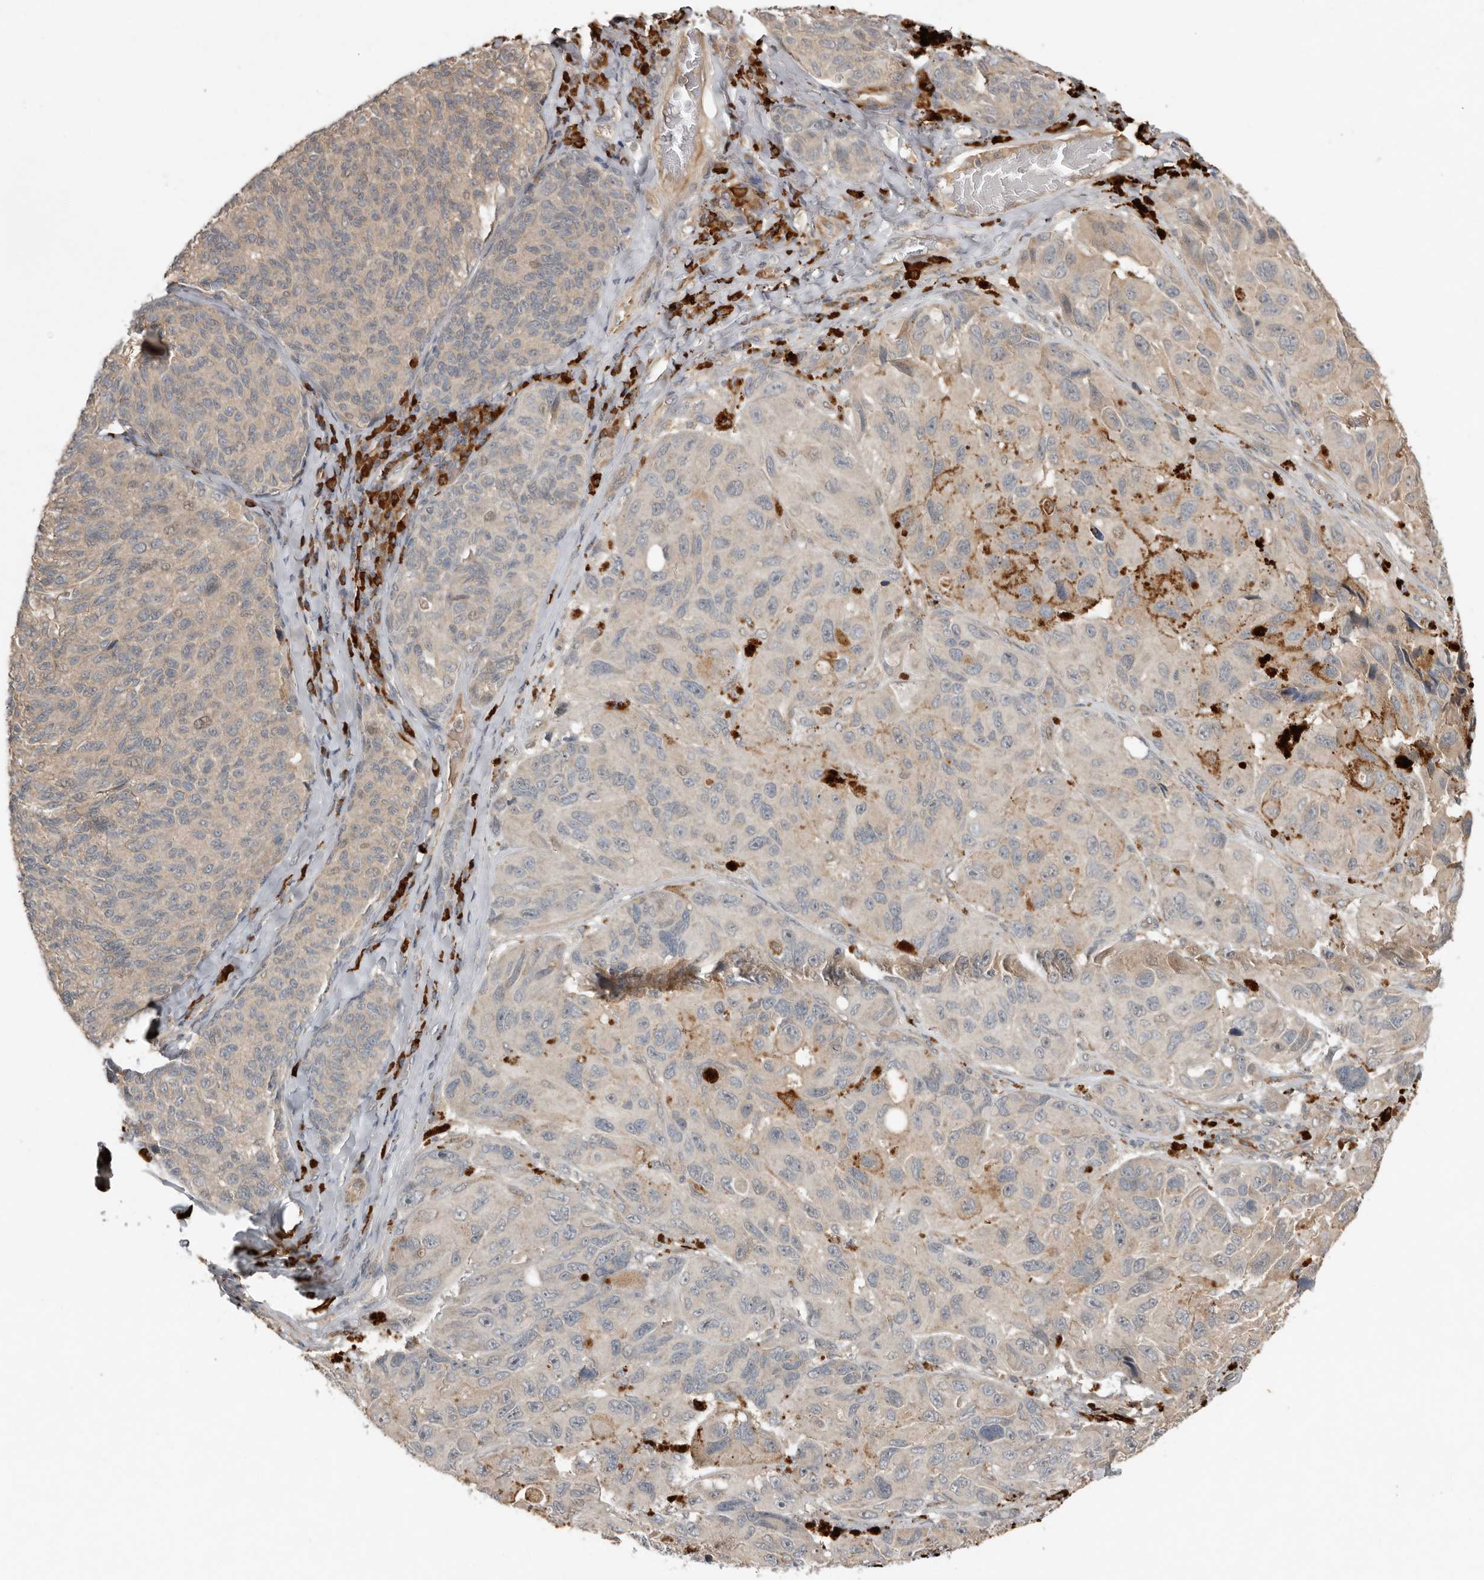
{"staining": {"intensity": "weak", "quantity": "25%-75%", "location": "cytoplasmic/membranous"}, "tissue": "melanoma", "cell_type": "Tumor cells", "image_type": "cancer", "snomed": [{"axis": "morphology", "description": "Malignant melanoma, NOS"}, {"axis": "topography", "description": "Skin"}], "caption": "Human malignant melanoma stained for a protein (brown) shows weak cytoplasmic/membranous positive positivity in approximately 25%-75% of tumor cells.", "gene": "TEAD3", "patient": {"sex": "female", "age": 73}}